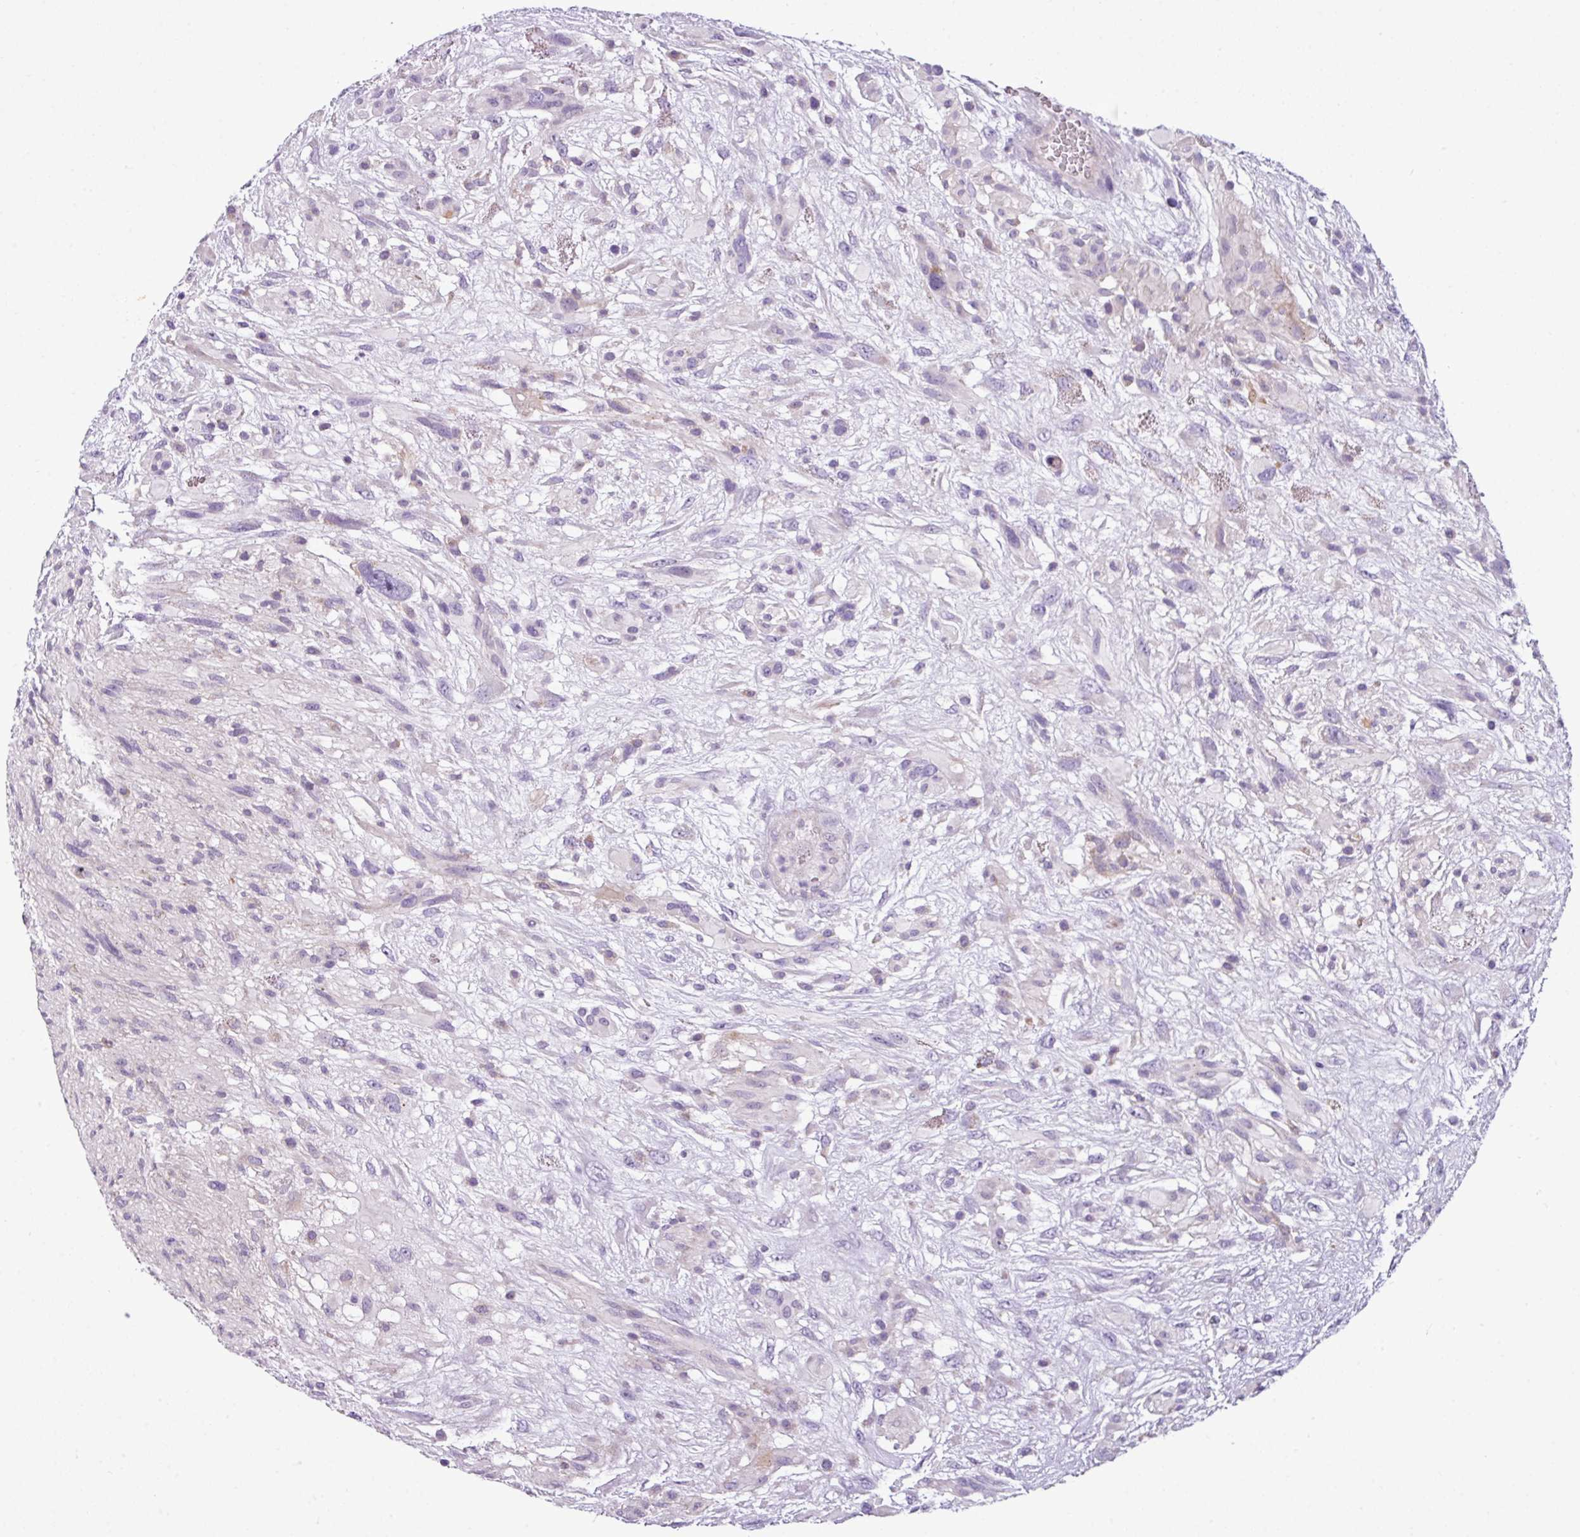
{"staining": {"intensity": "negative", "quantity": "none", "location": "none"}, "tissue": "glioma", "cell_type": "Tumor cells", "image_type": "cancer", "snomed": [{"axis": "morphology", "description": "Glioma, malignant, High grade"}, {"axis": "topography", "description": "Brain"}], "caption": "High magnification brightfield microscopy of malignant glioma (high-grade) stained with DAB (3,3'-diaminobenzidine) (brown) and counterstained with hematoxylin (blue): tumor cells show no significant expression. (DAB (3,3'-diaminobenzidine) IHC with hematoxylin counter stain).", "gene": "TMEM178B", "patient": {"sex": "male", "age": 61}}